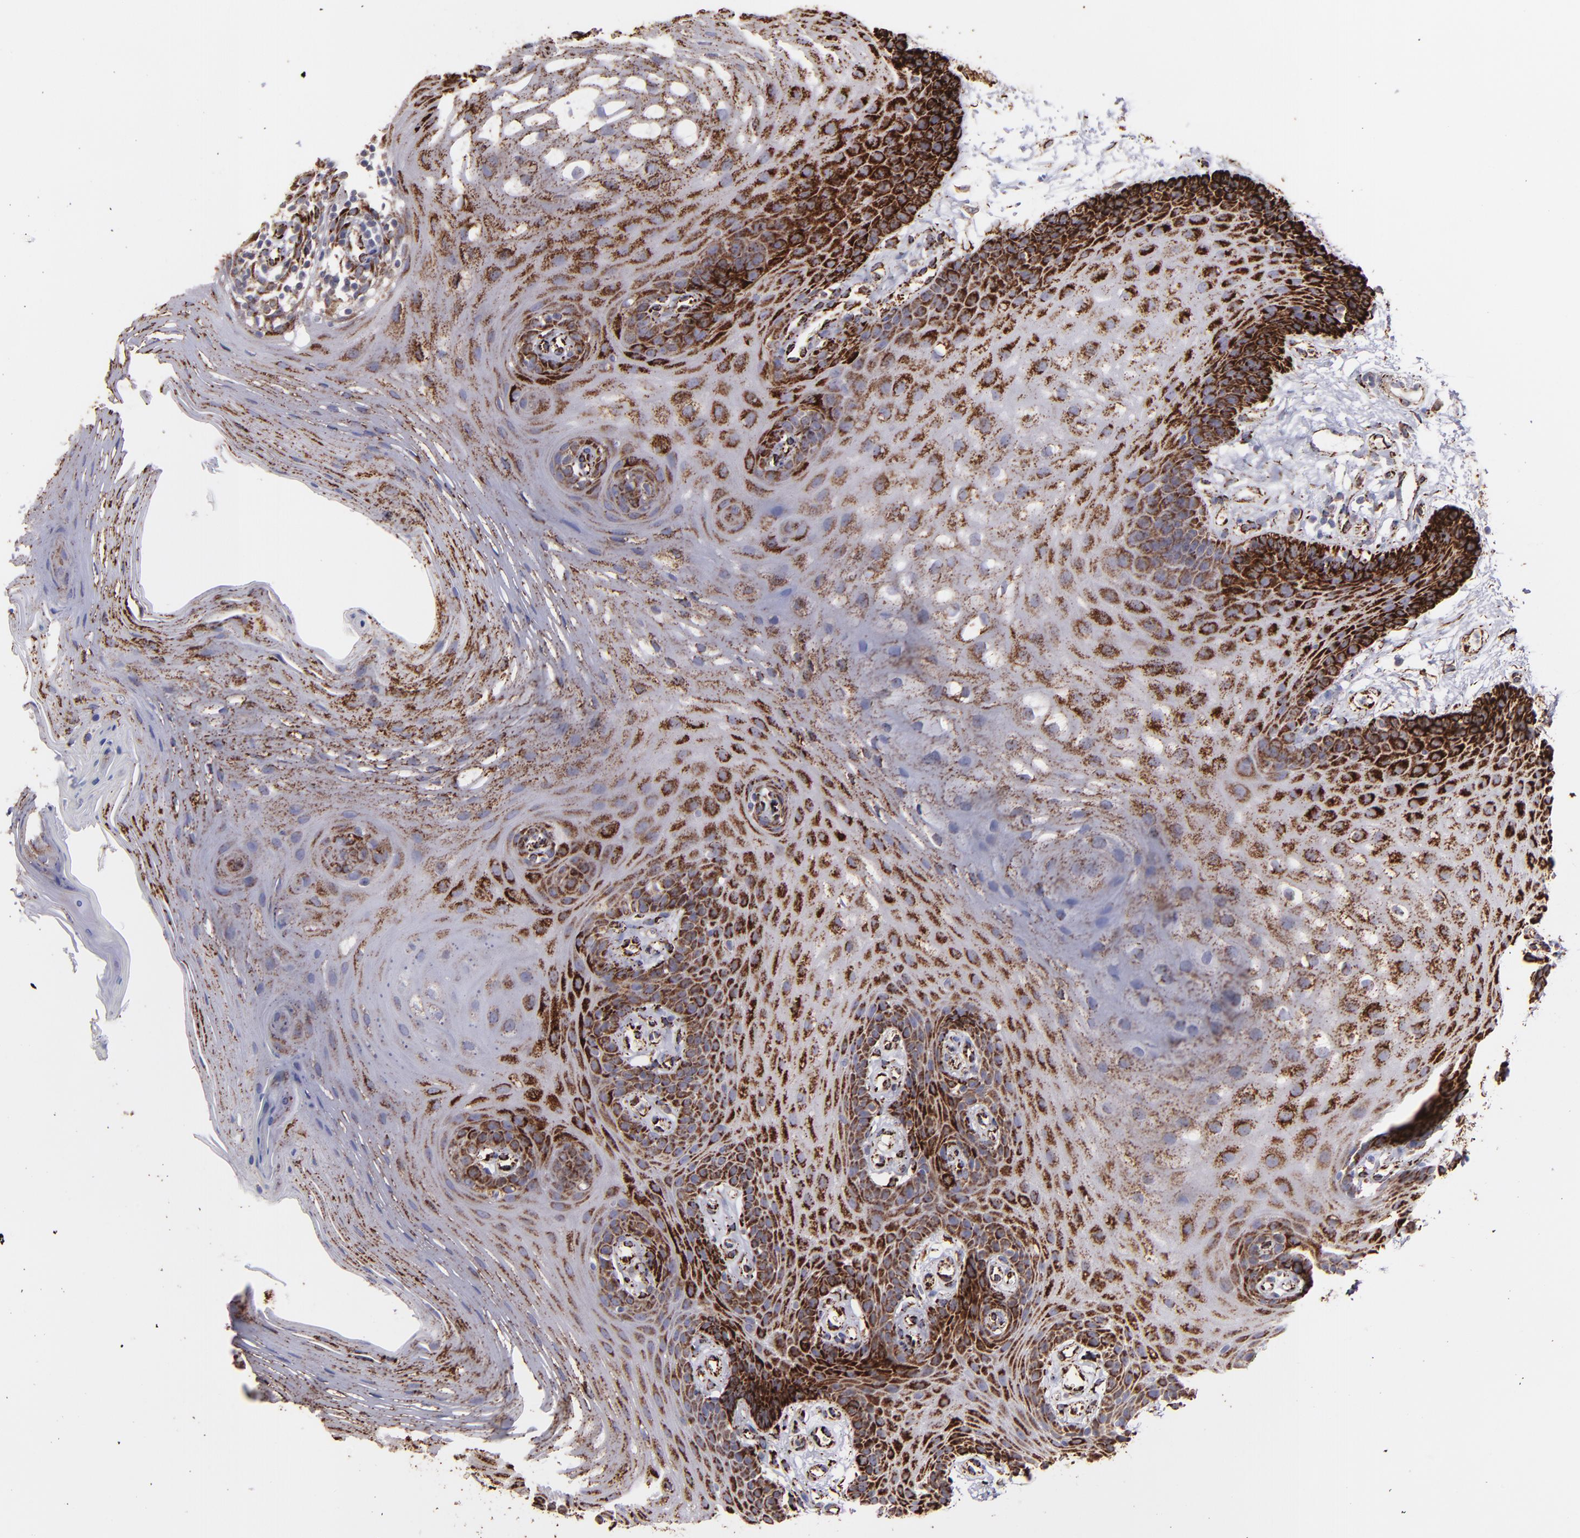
{"staining": {"intensity": "strong", "quantity": ">75%", "location": "cytoplasmic/membranous"}, "tissue": "oral mucosa", "cell_type": "Squamous epithelial cells", "image_type": "normal", "snomed": [{"axis": "morphology", "description": "Normal tissue, NOS"}, {"axis": "topography", "description": "Oral tissue"}], "caption": "Immunohistochemistry (IHC) of normal oral mucosa reveals high levels of strong cytoplasmic/membranous positivity in approximately >75% of squamous epithelial cells.", "gene": "MAOB", "patient": {"sex": "male", "age": 62}}